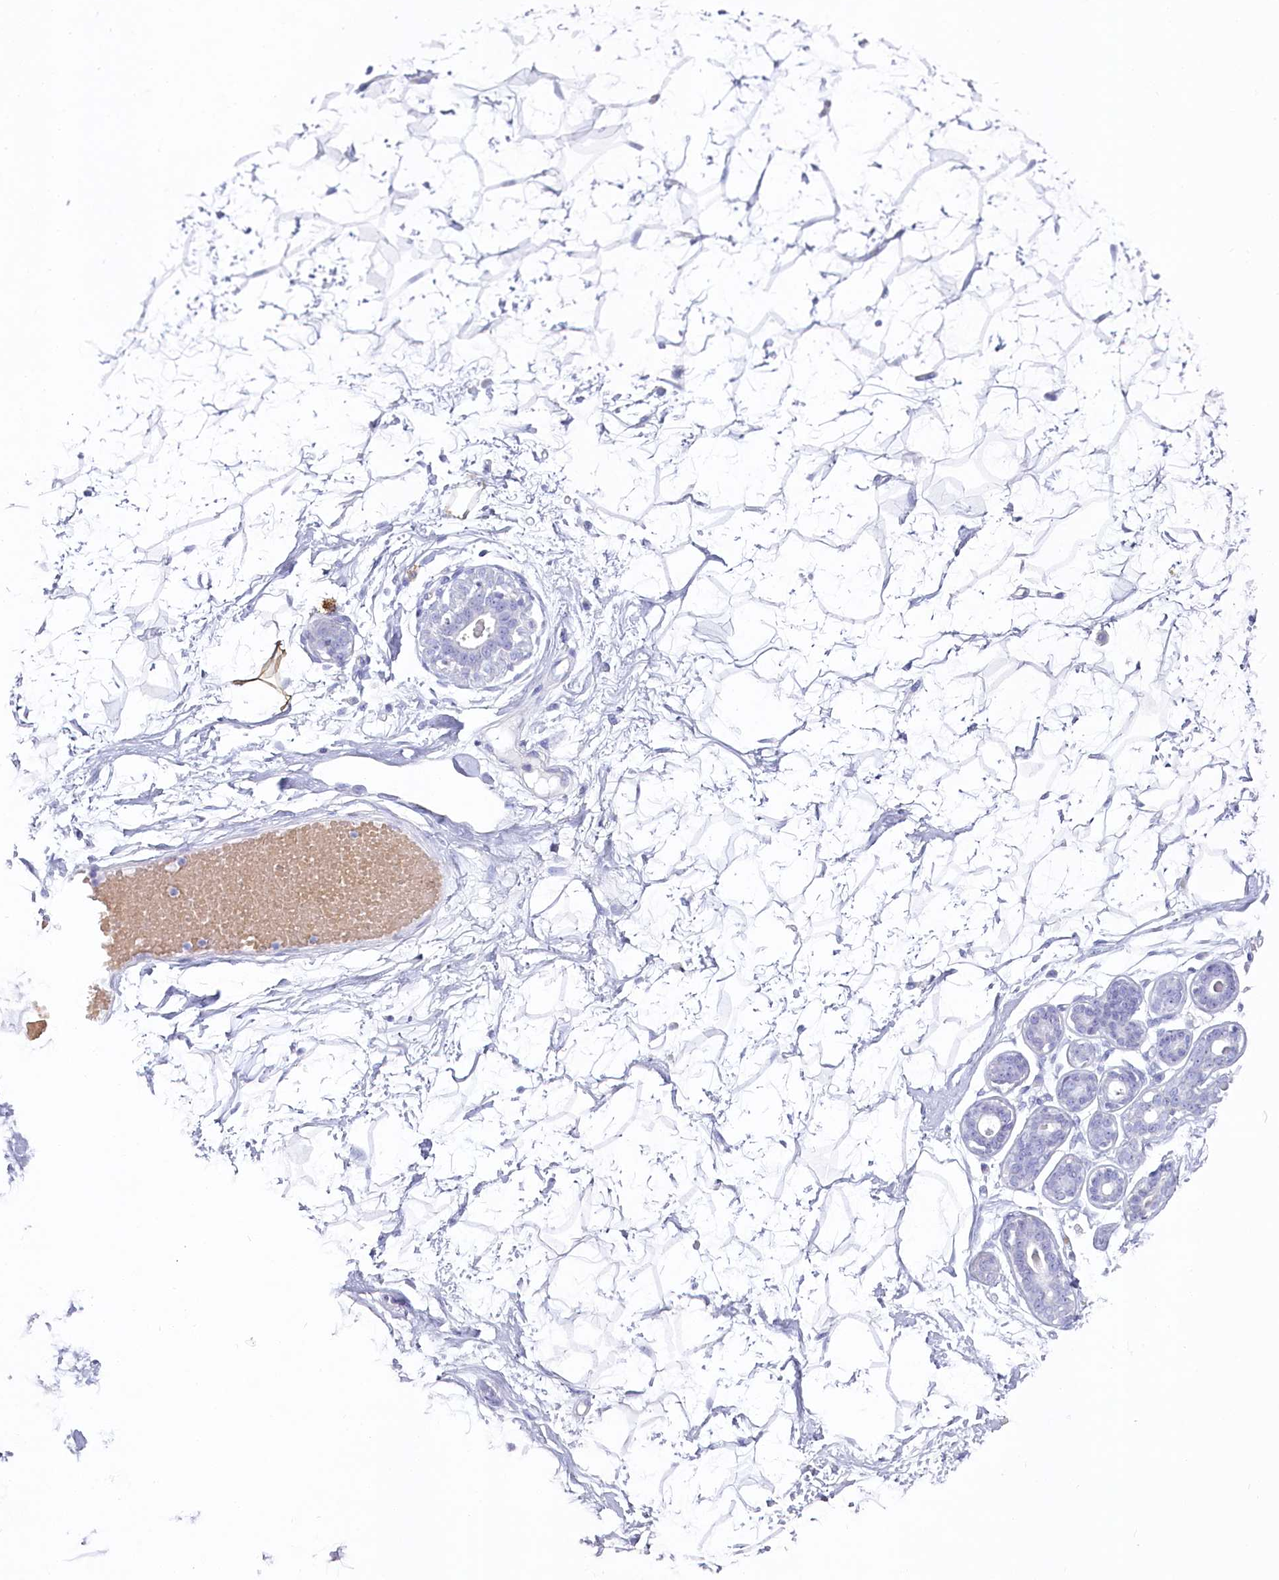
{"staining": {"intensity": "negative", "quantity": "none", "location": "none"}, "tissue": "breast", "cell_type": "Adipocytes", "image_type": "normal", "snomed": [{"axis": "morphology", "description": "Normal tissue, NOS"}, {"axis": "morphology", "description": "Adenoma, NOS"}, {"axis": "topography", "description": "Breast"}], "caption": "The micrograph demonstrates no staining of adipocytes in normal breast. (DAB (3,3'-diaminobenzidine) immunohistochemistry (IHC), high magnification).", "gene": "IFIT5", "patient": {"sex": "female", "age": 23}}